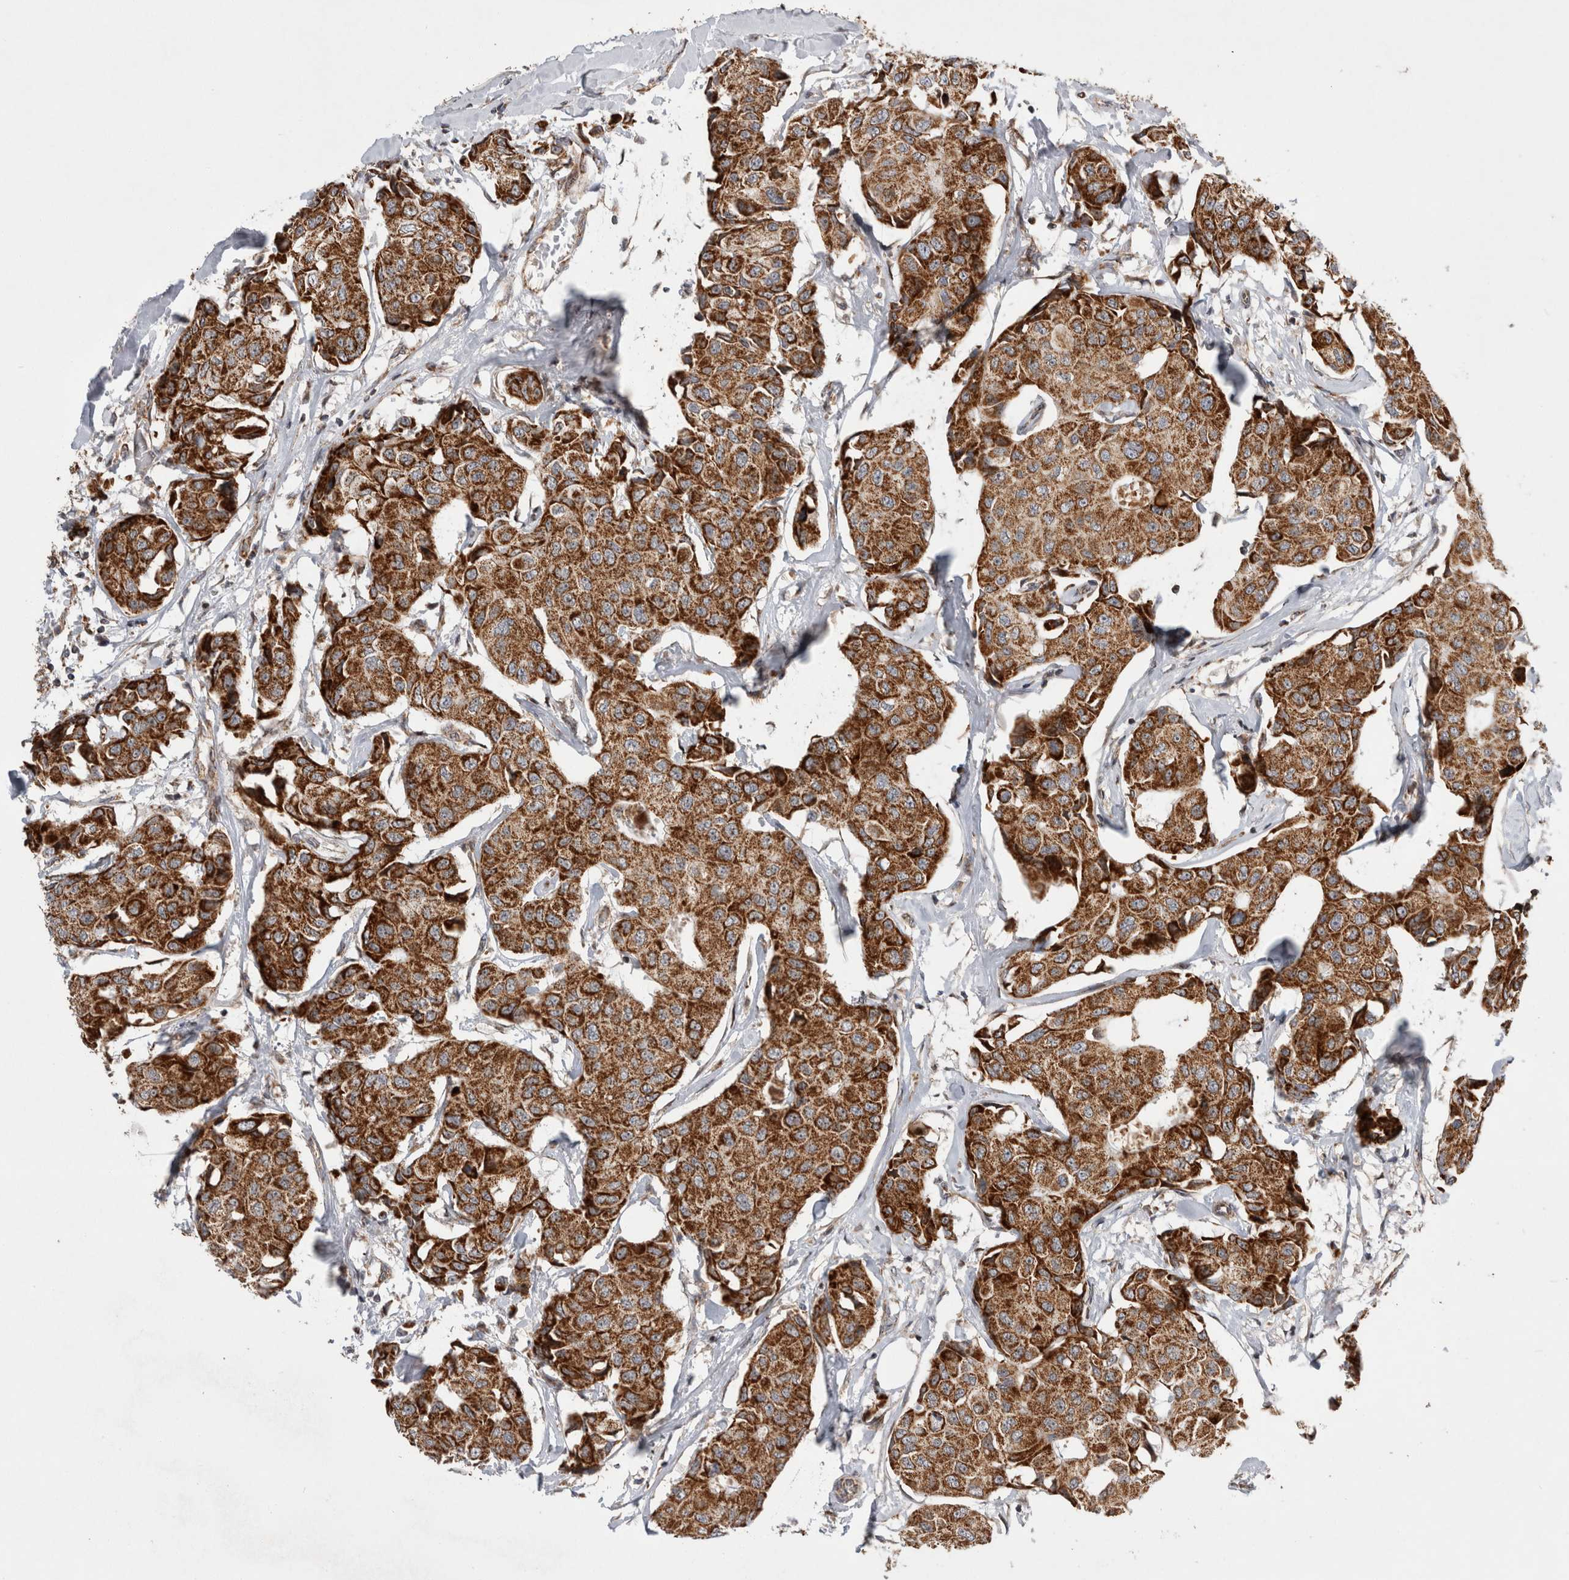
{"staining": {"intensity": "strong", "quantity": ">75%", "location": "cytoplasmic/membranous"}, "tissue": "breast cancer", "cell_type": "Tumor cells", "image_type": "cancer", "snomed": [{"axis": "morphology", "description": "Duct carcinoma"}, {"axis": "topography", "description": "Breast"}], "caption": "Breast cancer (intraductal carcinoma) stained for a protein exhibits strong cytoplasmic/membranous positivity in tumor cells.", "gene": "MRPL37", "patient": {"sex": "female", "age": 80}}